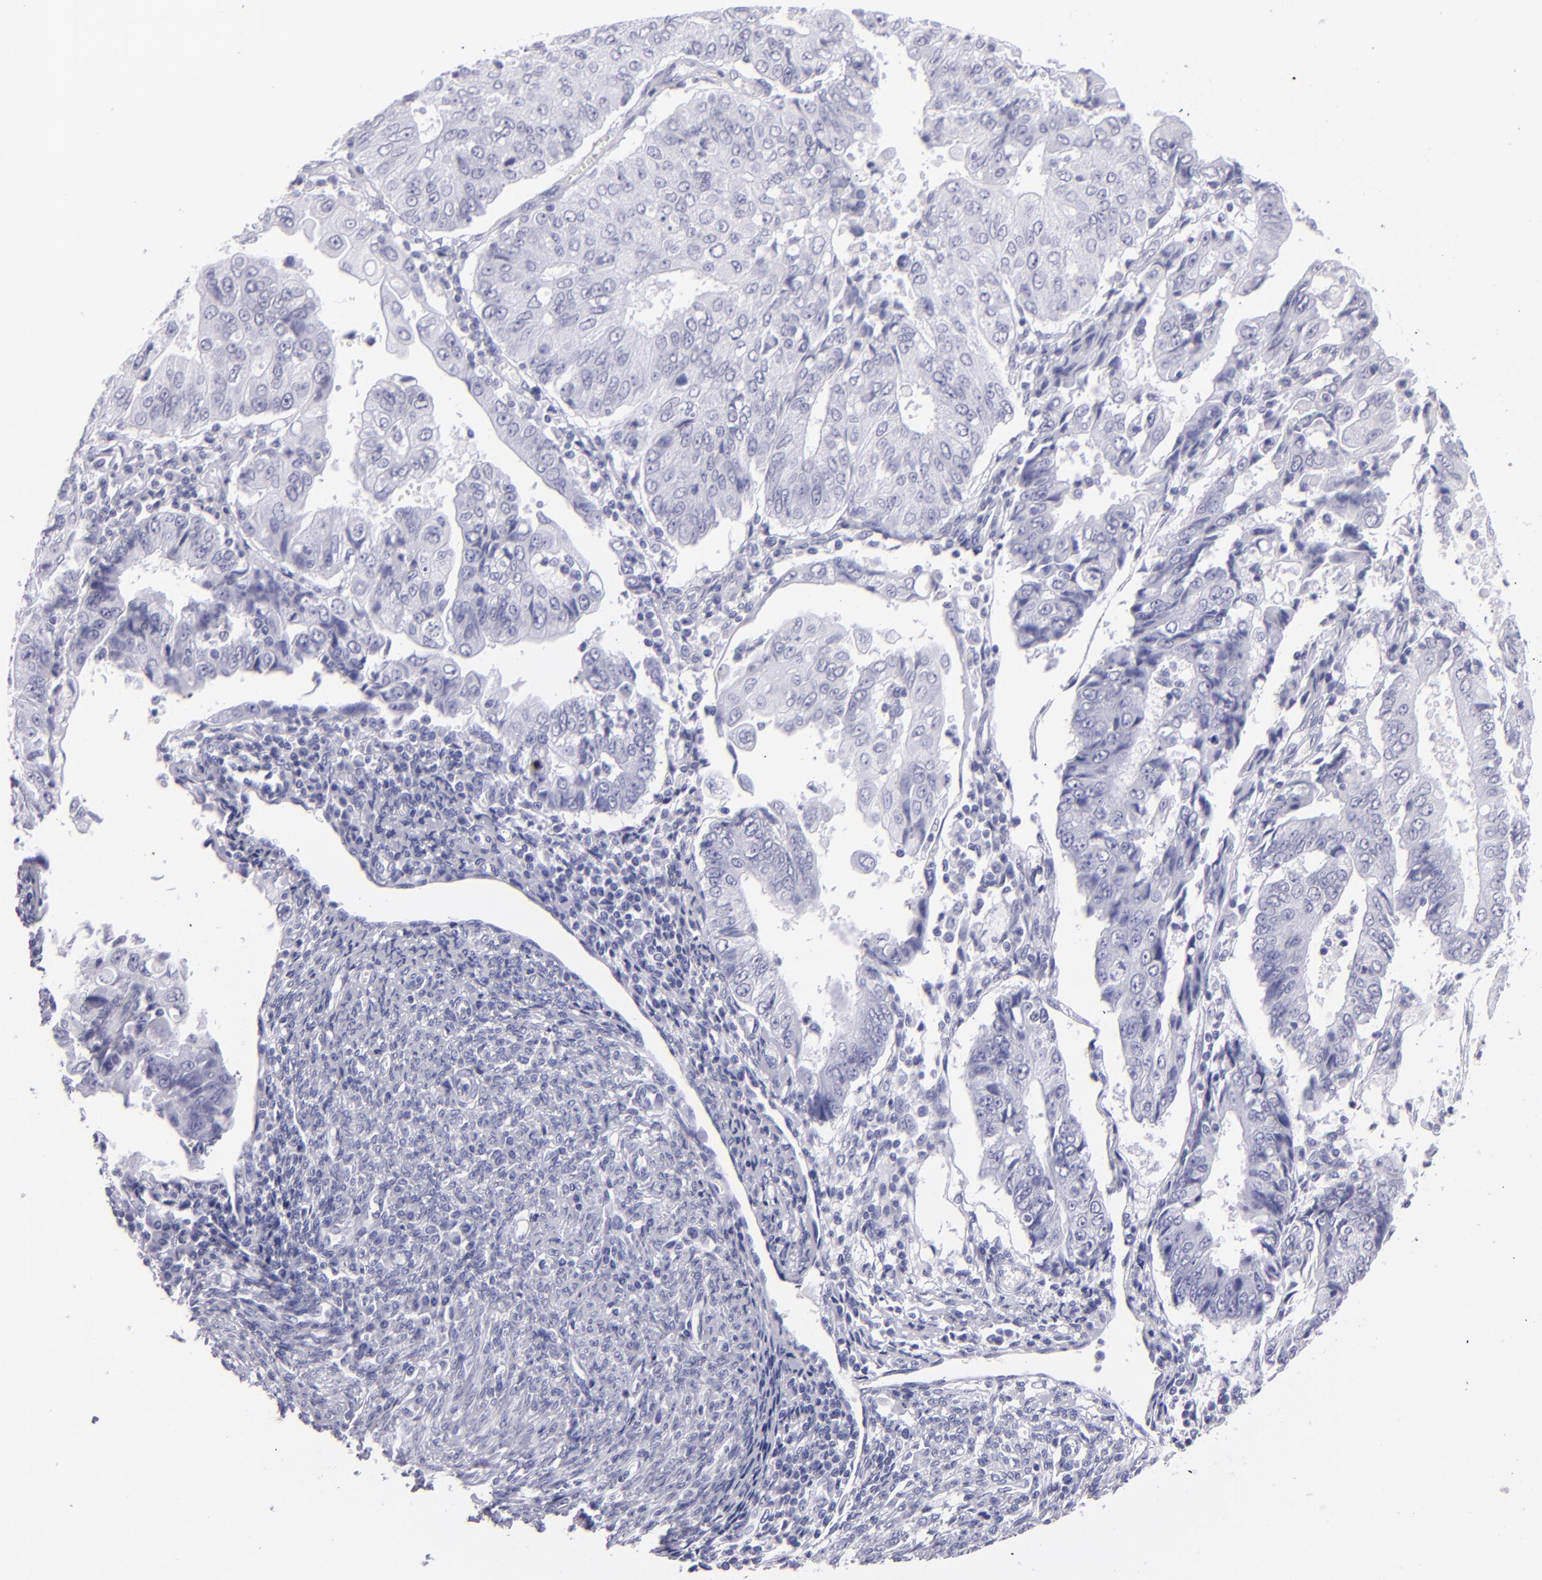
{"staining": {"intensity": "negative", "quantity": "none", "location": "none"}, "tissue": "endometrial cancer", "cell_type": "Tumor cells", "image_type": "cancer", "snomed": [{"axis": "morphology", "description": "Adenocarcinoma, NOS"}, {"axis": "topography", "description": "Endometrium"}], "caption": "DAB immunohistochemical staining of human endometrial adenocarcinoma reveals no significant expression in tumor cells.", "gene": "PVALB", "patient": {"sex": "female", "age": 75}}